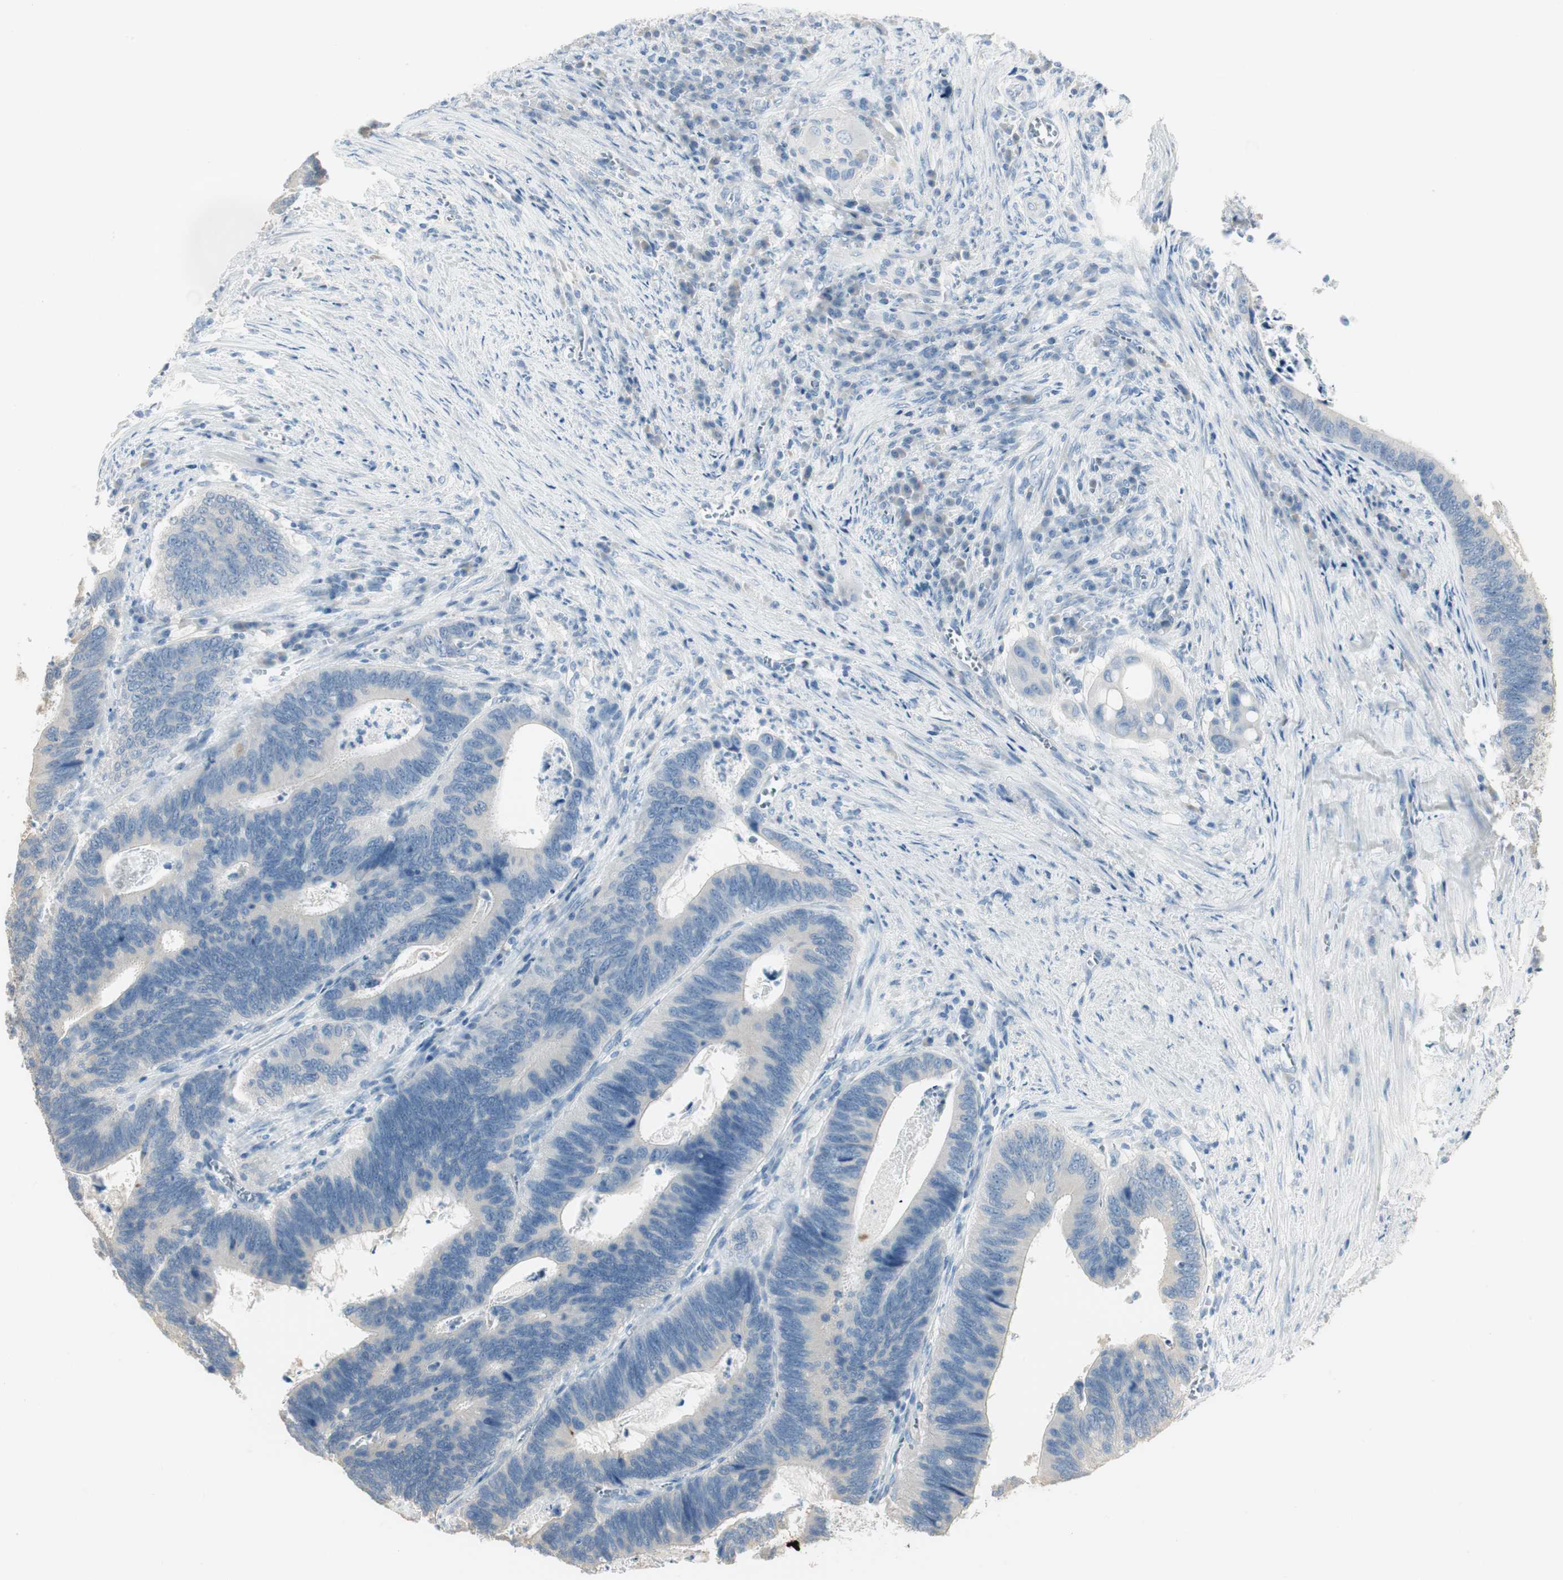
{"staining": {"intensity": "negative", "quantity": "none", "location": "none"}, "tissue": "colorectal cancer", "cell_type": "Tumor cells", "image_type": "cancer", "snomed": [{"axis": "morphology", "description": "Adenocarcinoma, NOS"}, {"axis": "topography", "description": "Colon"}], "caption": "IHC histopathology image of neoplastic tissue: colorectal adenocarcinoma stained with DAB (3,3'-diaminobenzidine) shows no significant protein staining in tumor cells.", "gene": "SPINK4", "patient": {"sex": "male", "age": 72}}